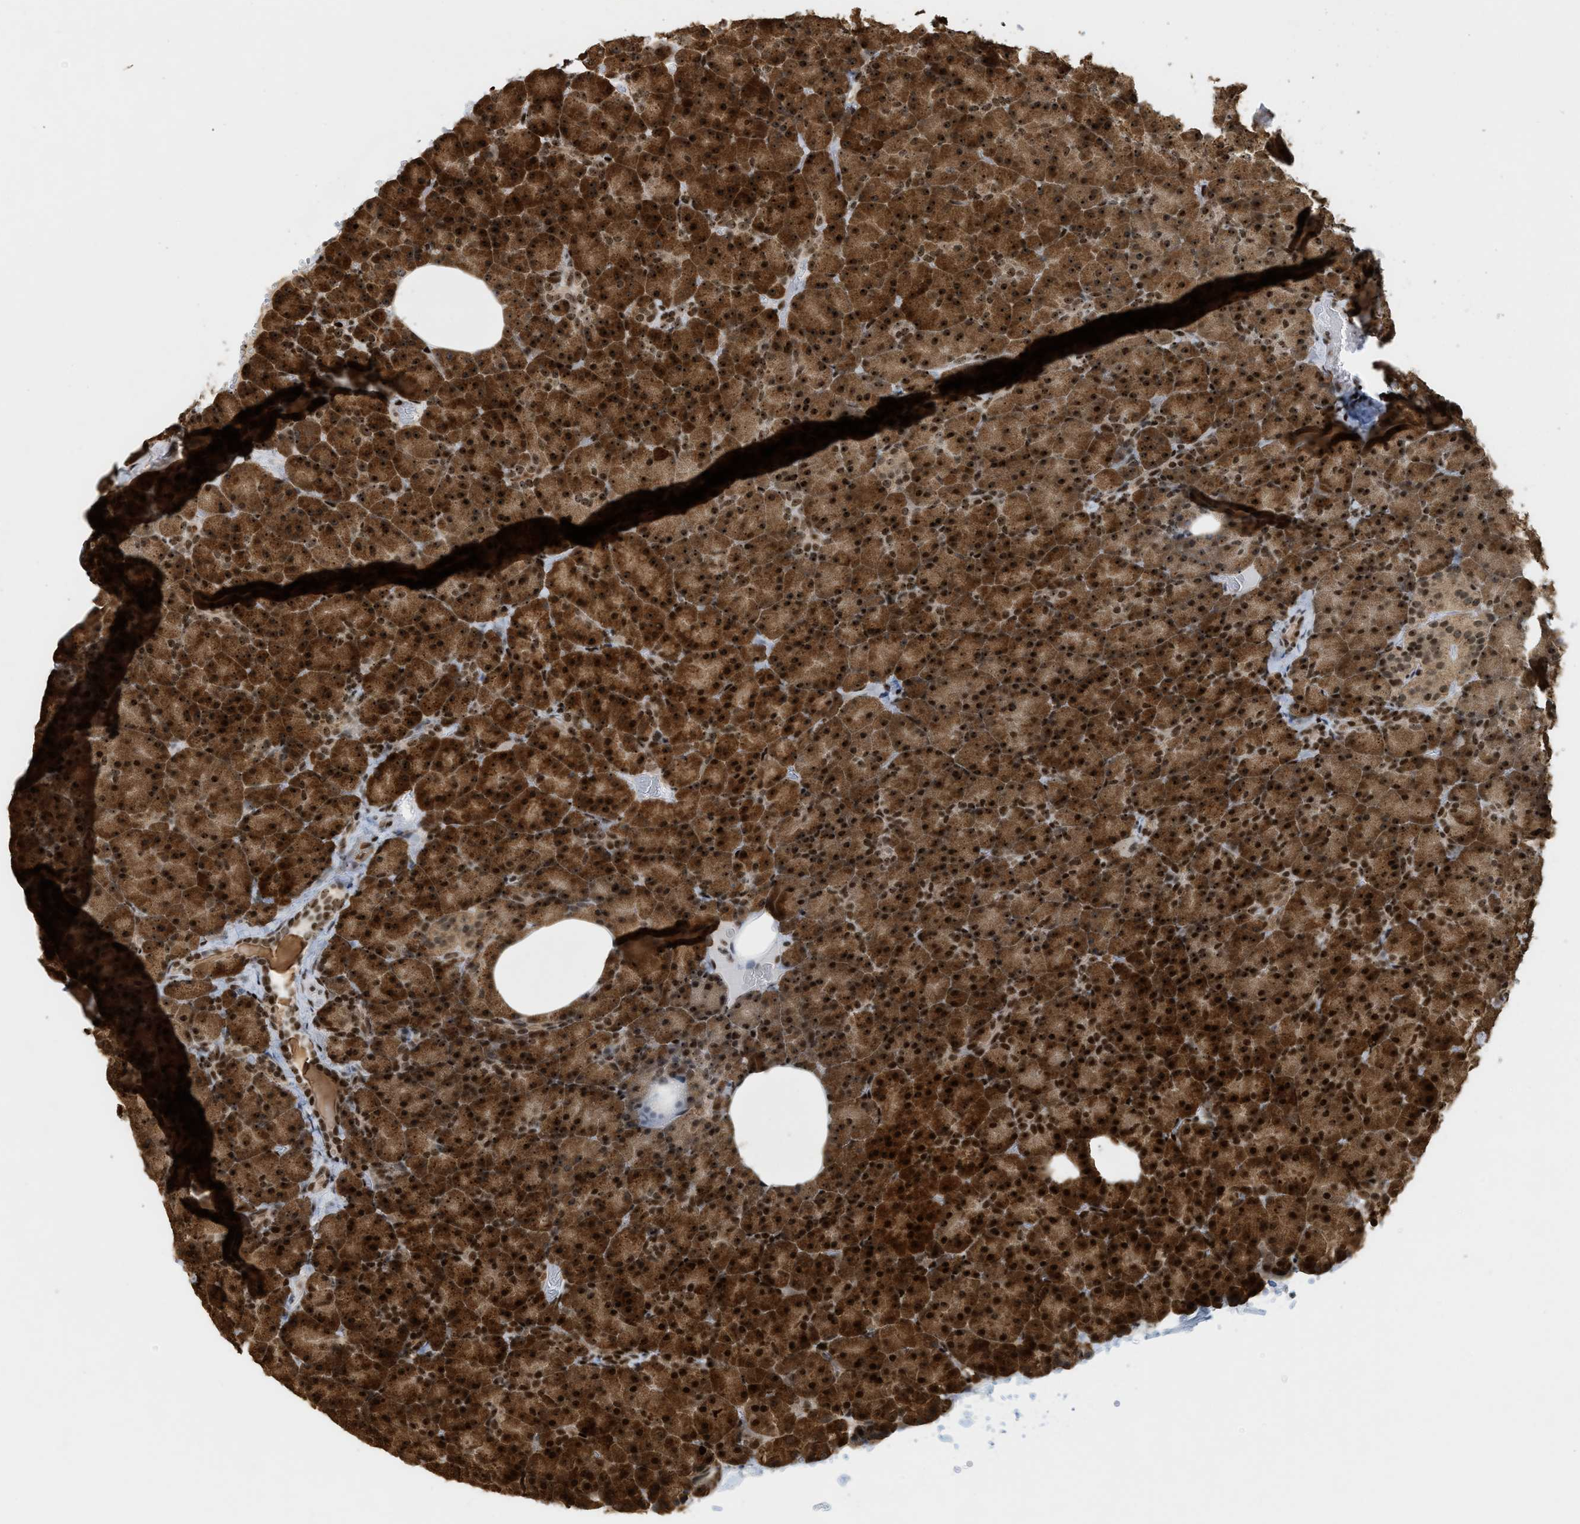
{"staining": {"intensity": "strong", "quantity": ">75%", "location": "cytoplasmic/membranous,nuclear"}, "tissue": "pancreas", "cell_type": "Exocrine glandular cells", "image_type": "normal", "snomed": [{"axis": "morphology", "description": "Normal tissue, NOS"}, {"axis": "topography", "description": "Pancreas"}], "caption": "Benign pancreas demonstrates strong cytoplasmic/membranous,nuclear expression in about >75% of exocrine glandular cells.", "gene": "ZNF22", "patient": {"sex": "female", "age": 35}}